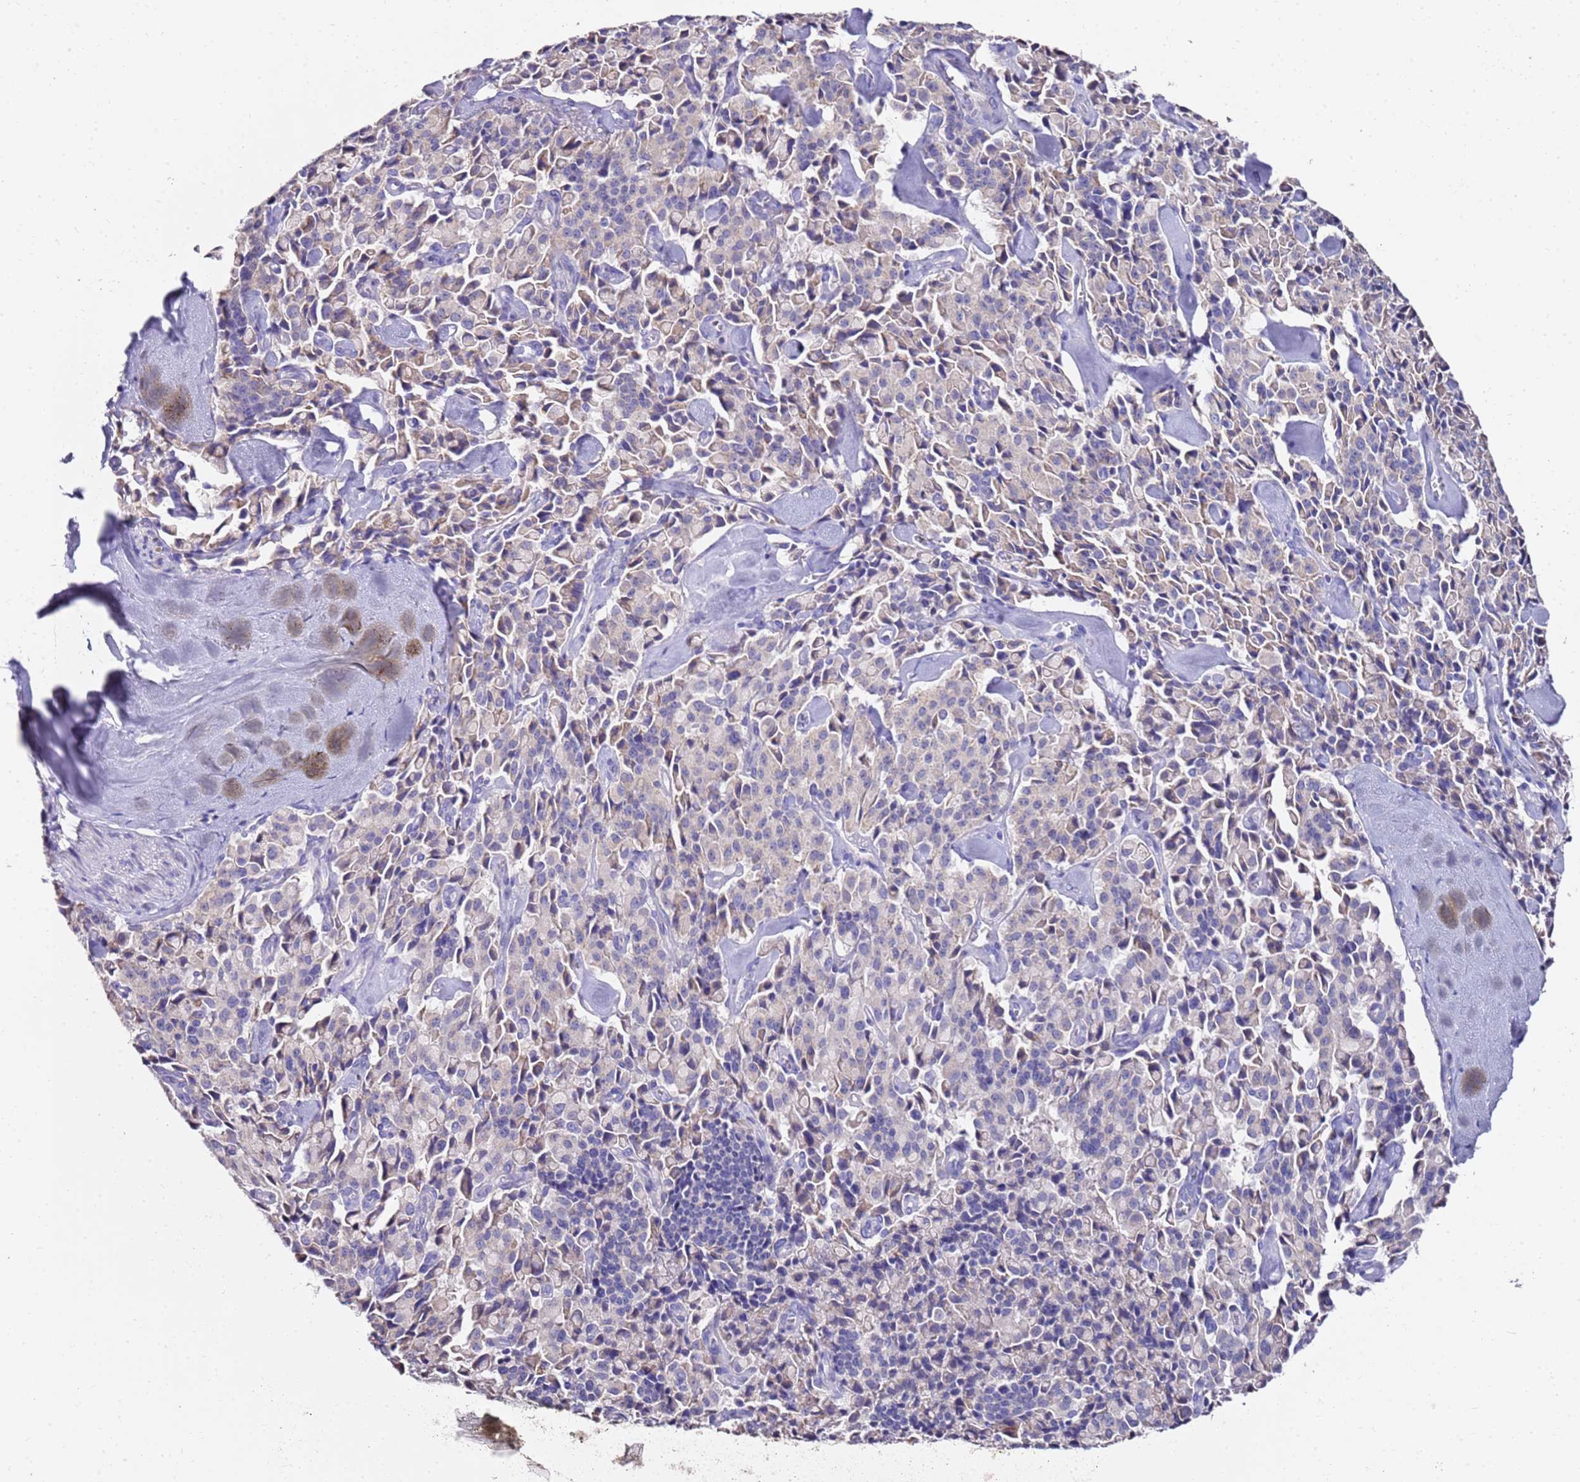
{"staining": {"intensity": "negative", "quantity": "none", "location": "none"}, "tissue": "pancreatic cancer", "cell_type": "Tumor cells", "image_type": "cancer", "snomed": [{"axis": "morphology", "description": "Adenocarcinoma, NOS"}, {"axis": "topography", "description": "Pancreas"}], "caption": "High magnification brightfield microscopy of adenocarcinoma (pancreatic) stained with DAB (brown) and counterstained with hematoxylin (blue): tumor cells show no significant staining. The staining is performed using DAB (3,3'-diaminobenzidine) brown chromogen with nuclei counter-stained in using hematoxylin.", "gene": "MYBPC3", "patient": {"sex": "male", "age": 65}}